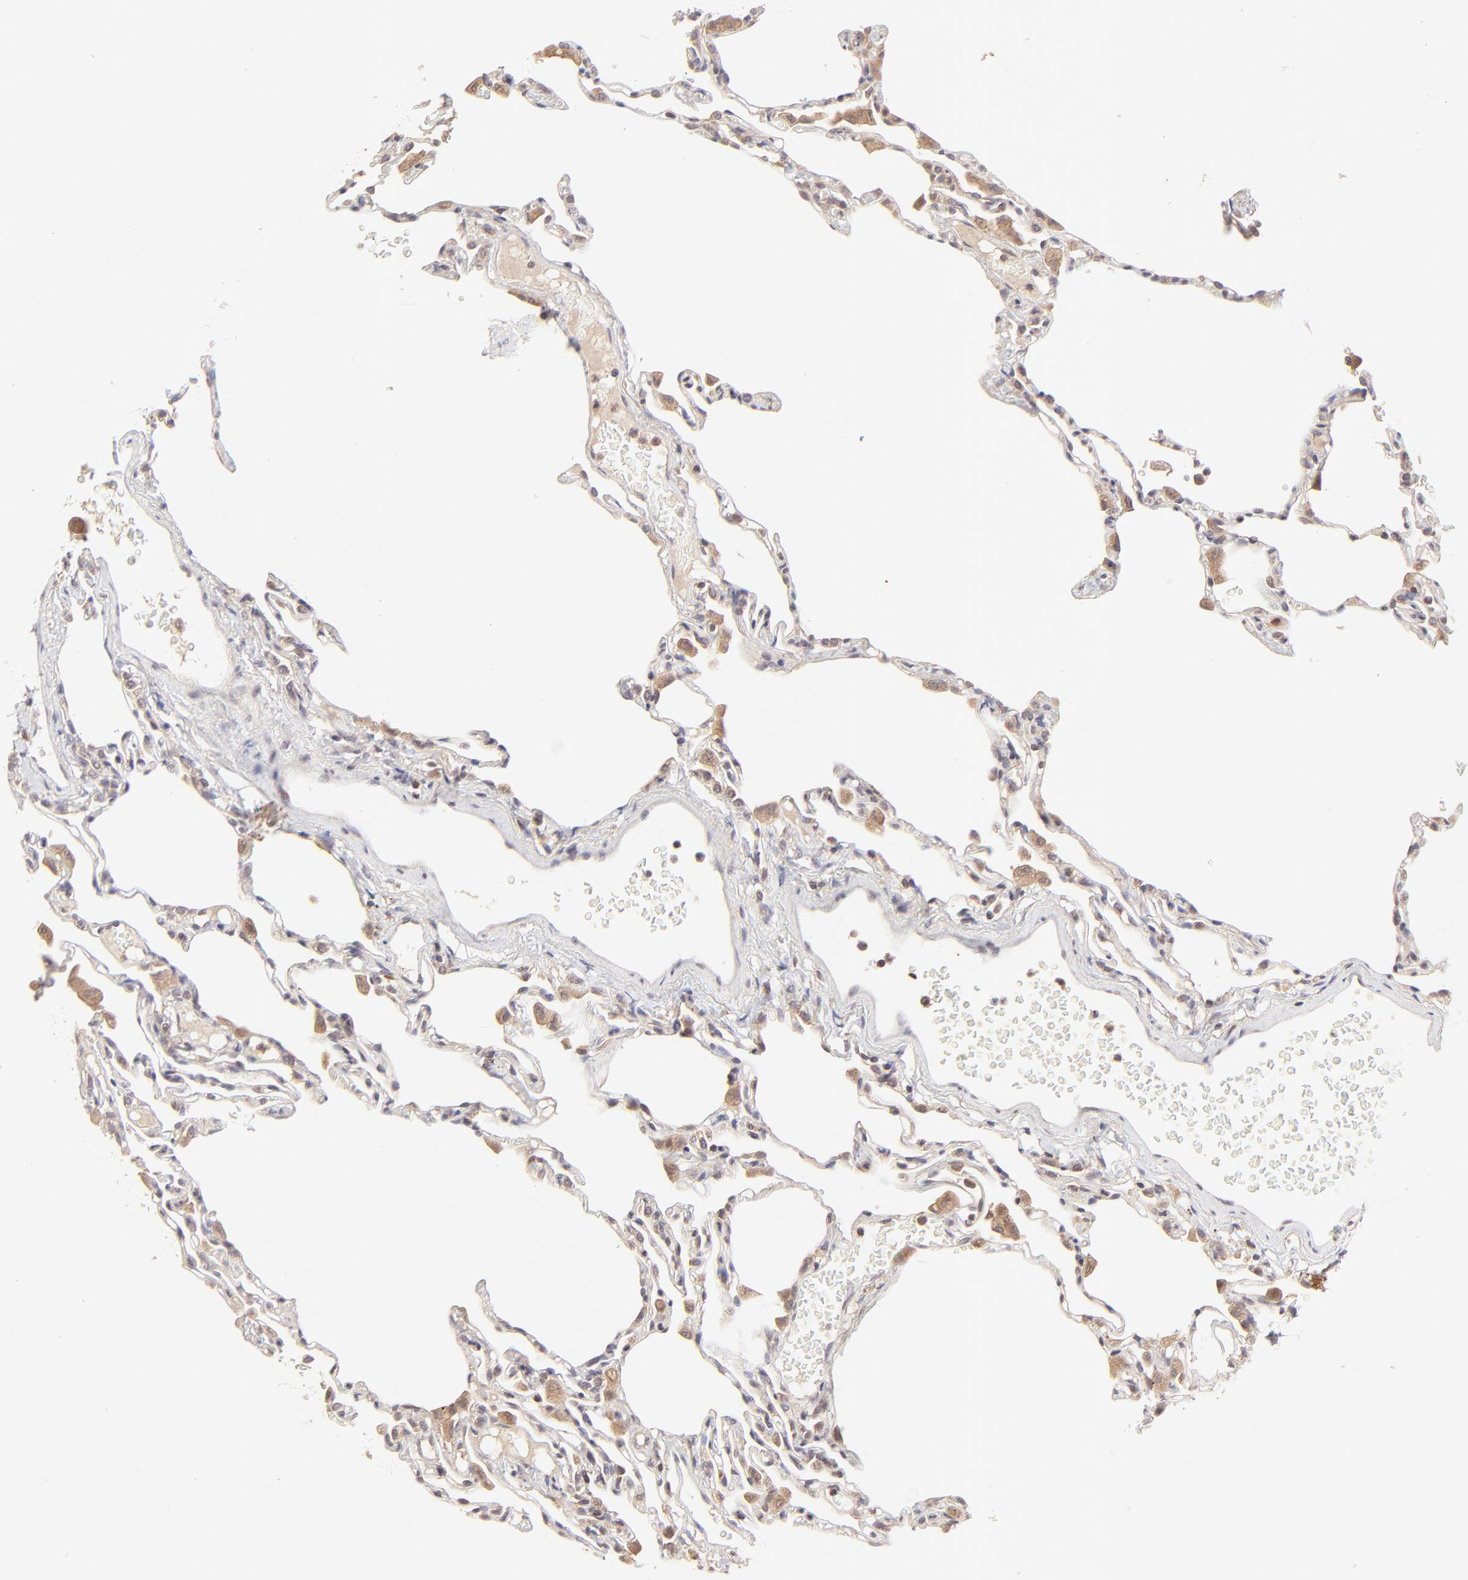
{"staining": {"intensity": "moderate", "quantity": ">75%", "location": "cytoplasmic/membranous"}, "tissue": "lung", "cell_type": "Alveolar cells", "image_type": "normal", "snomed": [{"axis": "morphology", "description": "Normal tissue, NOS"}, {"axis": "topography", "description": "Lung"}], "caption": "This micrograph shows immunohistochemistry staining of unremarkable human lung, with medium moderate cytoplasmic/membranous expression in about >75% of alveolar cells.", "gene": "TNRC6B", "patient": {"sex": "female", "age": 49}}